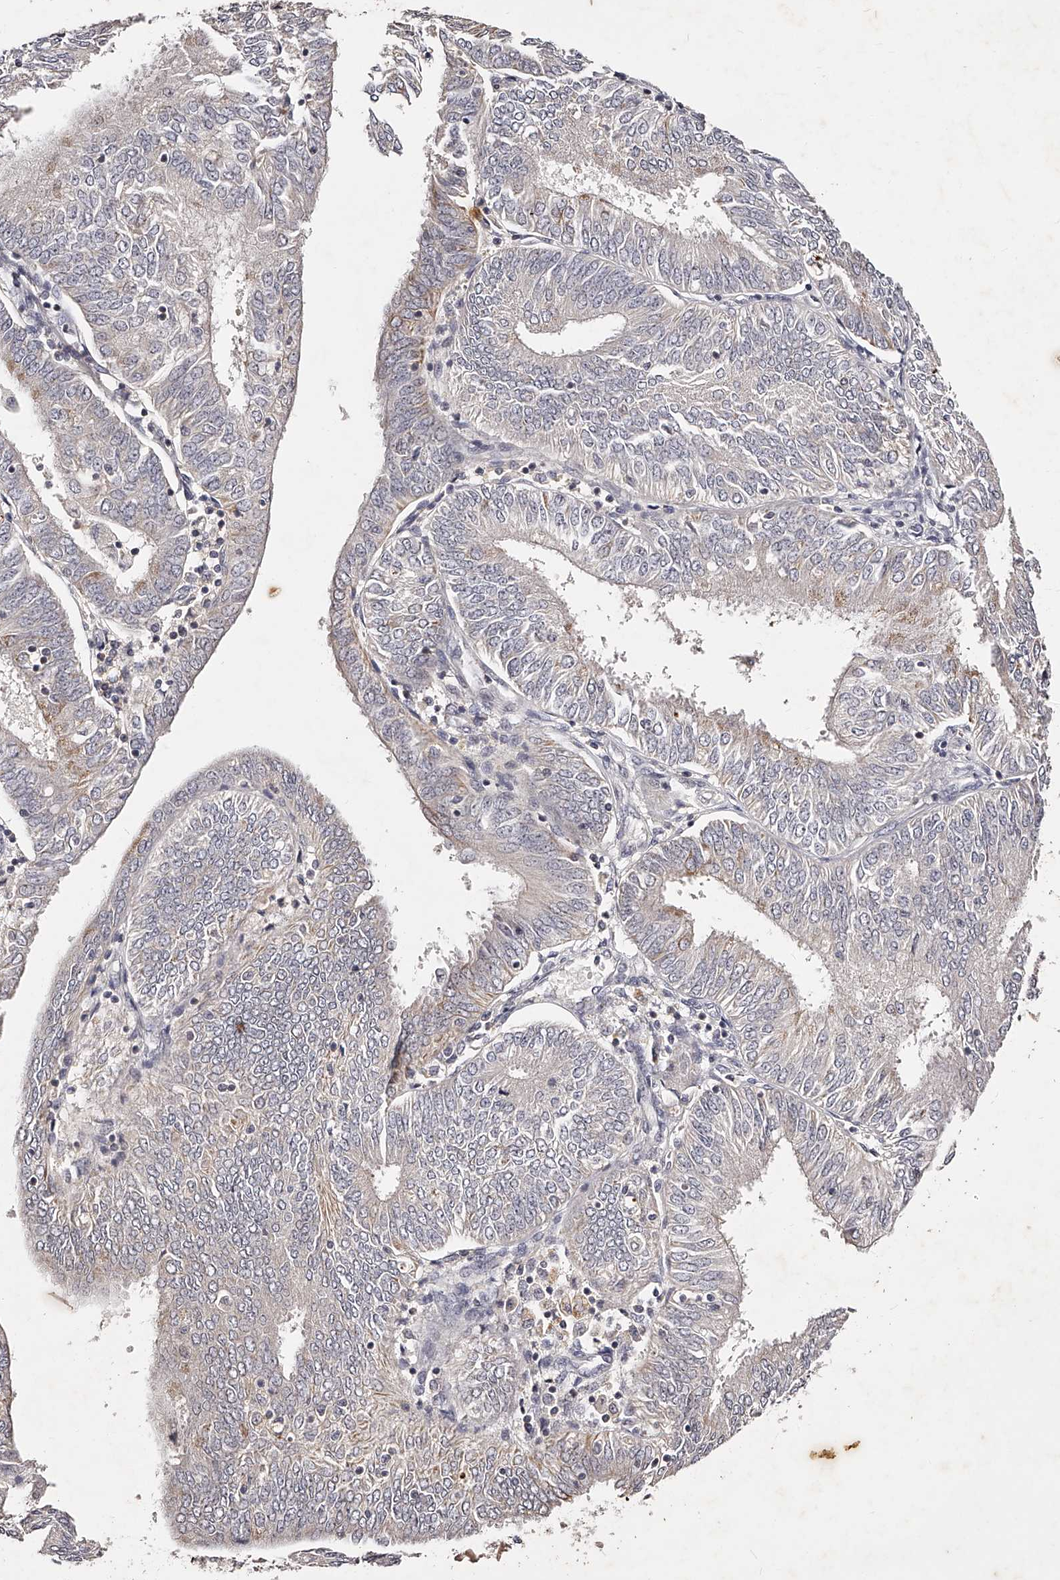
{"staining": {"intensity": "negative", "quantity": "none", "location": "none"}, "tissue": "endometrial cancer", "cell_type": "Tumor cells", "image_type": "cancer", "snomed": [{"axis": "morphology", "description": "Adenocarcinoma, NOS"}, {"axis": "topography", "description": "Endometrium"}], "caption": "Tumor cells are negative for brown protein staining in adenocarcinoma (endometrial).", "gene": "PHACTR1", "patient": {"sex": "female", "age": 58}}